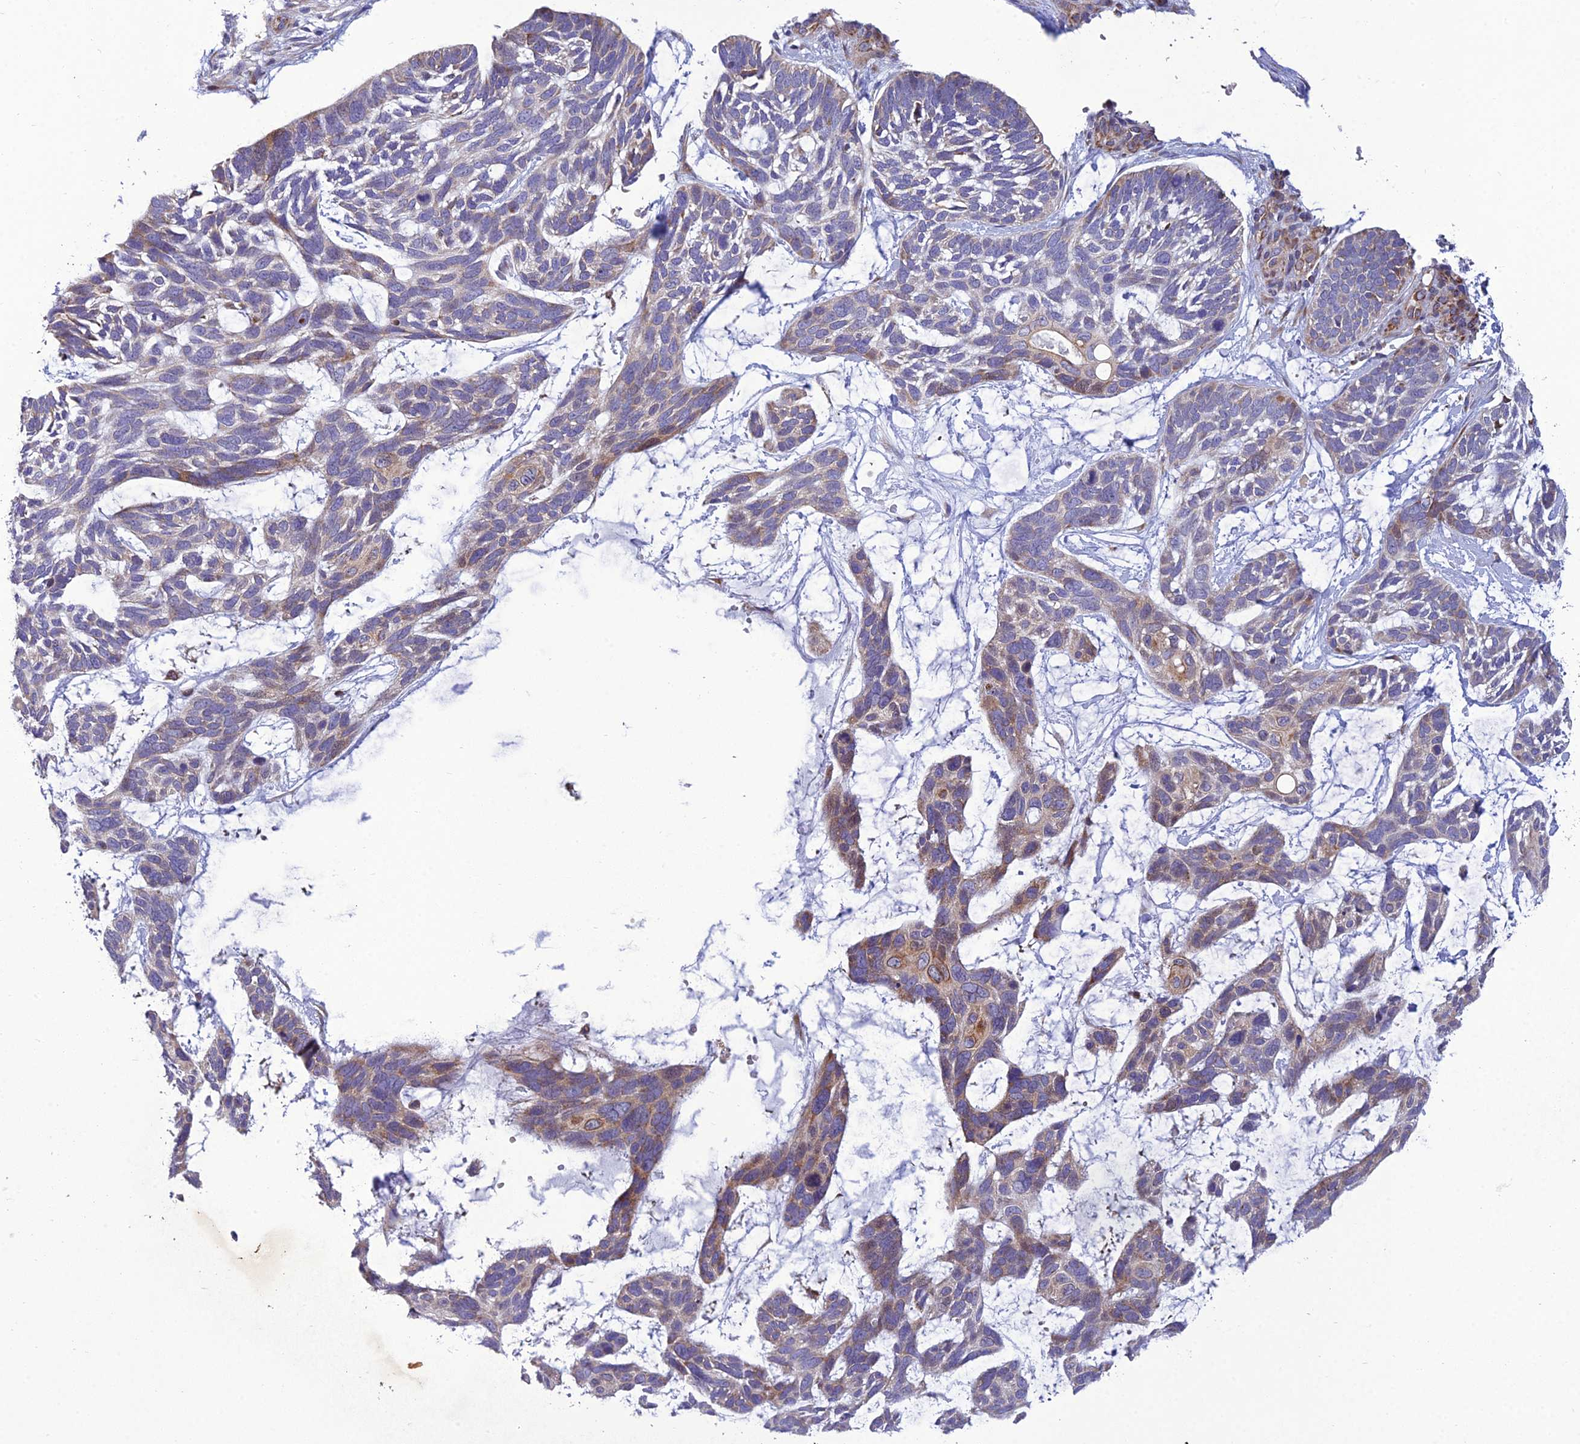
{"staining": {"intensity": "moderate", "quantity": "<25%", "location": "cytoplasmic/membranous"}, "tissue": "skin cancer", "cell_type": "Tumor cells", "image_type": "cancer", "snomed": [{"axis": "morphology", "description": "Basal cell carcinoma"}, {"axis": "topography", "description": "Skin"}], "caption": "An image showing moderate cytoplasmic/membranous positivity in approximately <25% of tumor cells in skin cancer (basal cell carcinoma), as visualized by brown immunohistochemical staining.", "gene": "GIMAP1", "patient": {"sex": "male", "age": 88}}